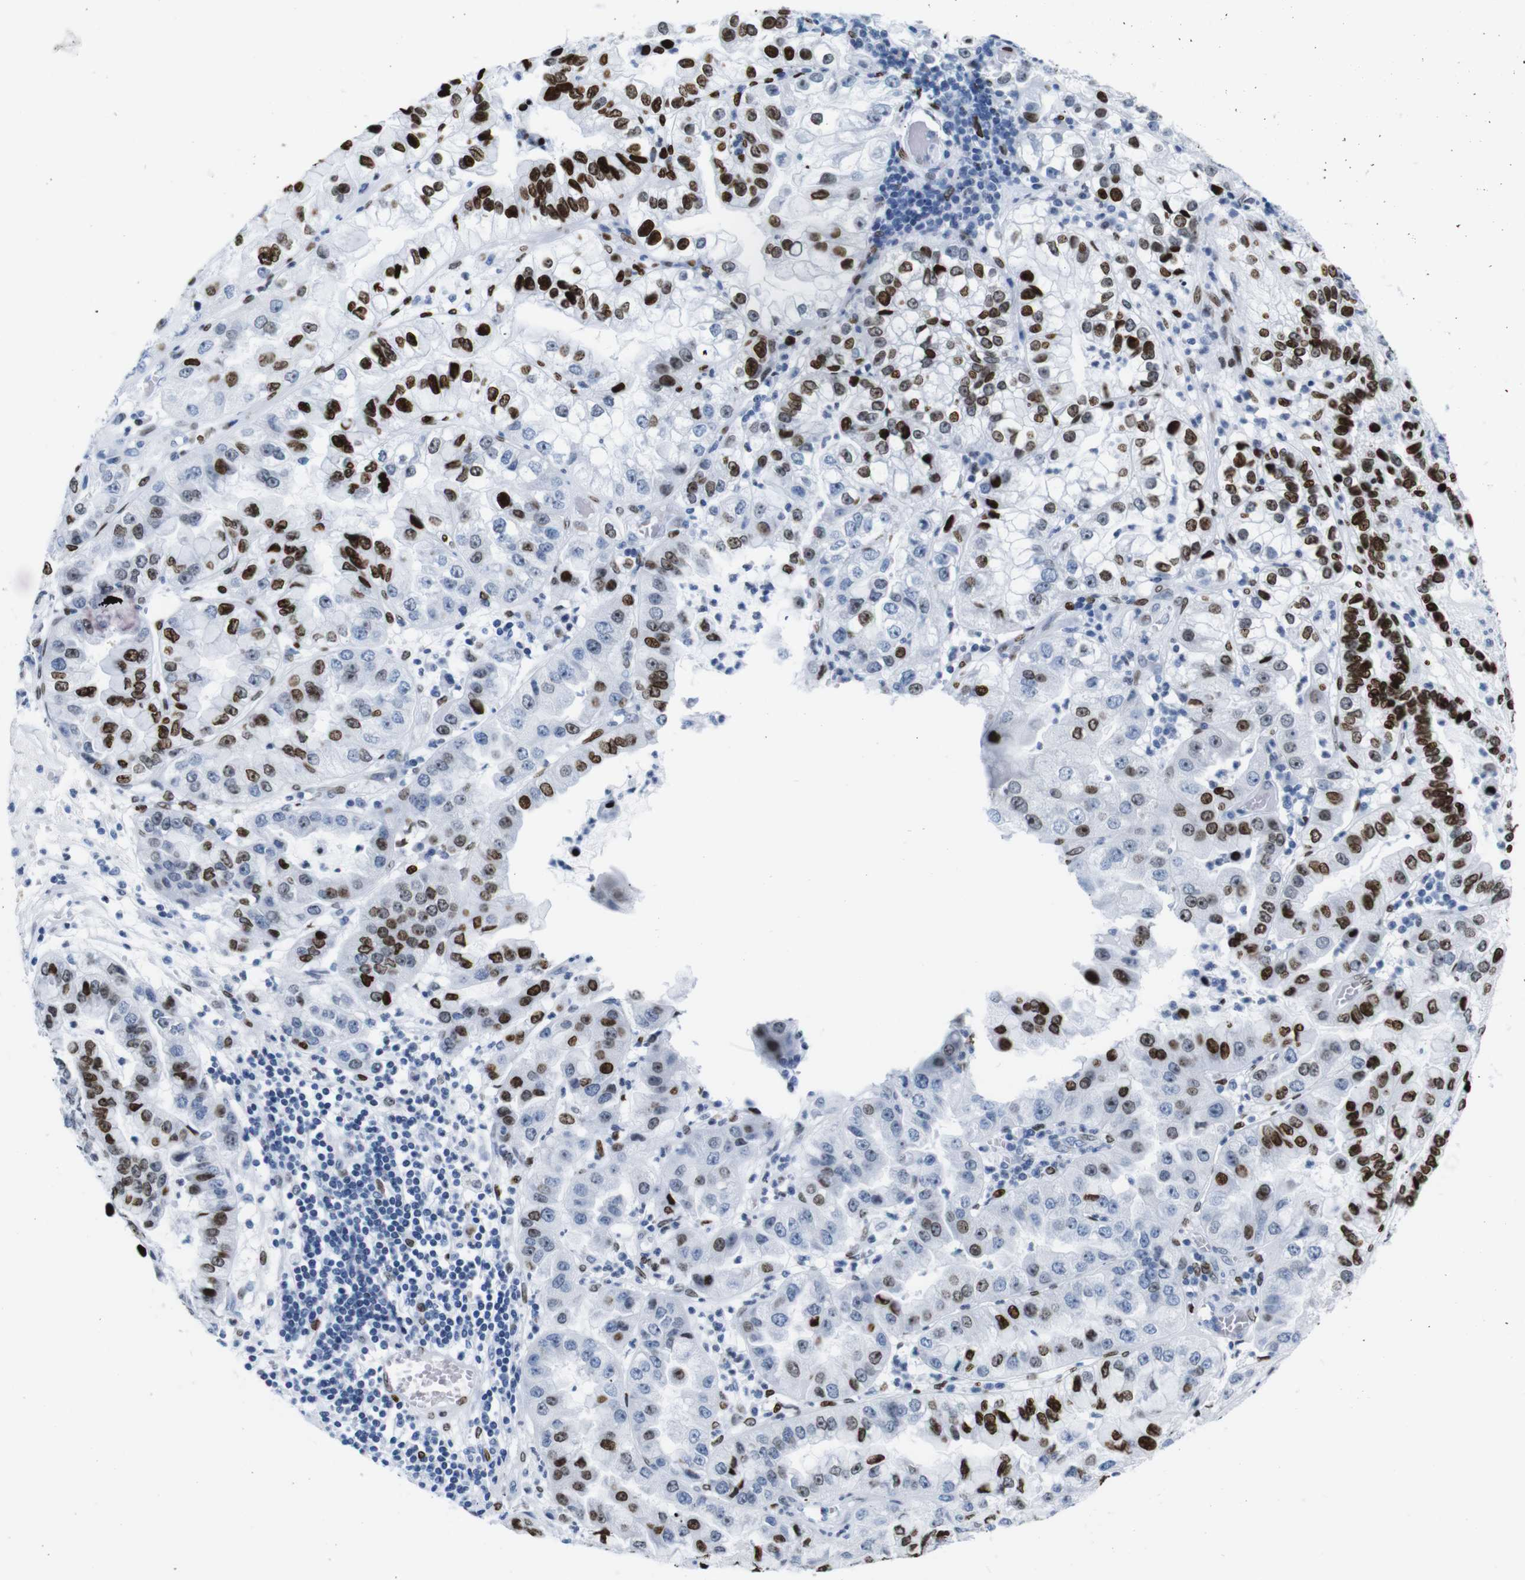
{"staining": {"intensity": "strong", "quantity": "25%-75%", "location": "nuclear"}, "tissue": "liver cancer", "cell_type": "Tumor cells", "image_type": "cancer", "snomed": [{"axis": "morphology", "description": "Cholangiocarcinoma"}, {"axis": "topography", "description": "Liver"}], "caption": "Immunohistochemical staining of human cholangiocarcinoma (liver) demonstrates high levels of strong nuclear expression in about 25%-75% of tumor cells.", "gene": "NPIPB15", "patient": {"sex": "female", "age": 79}}